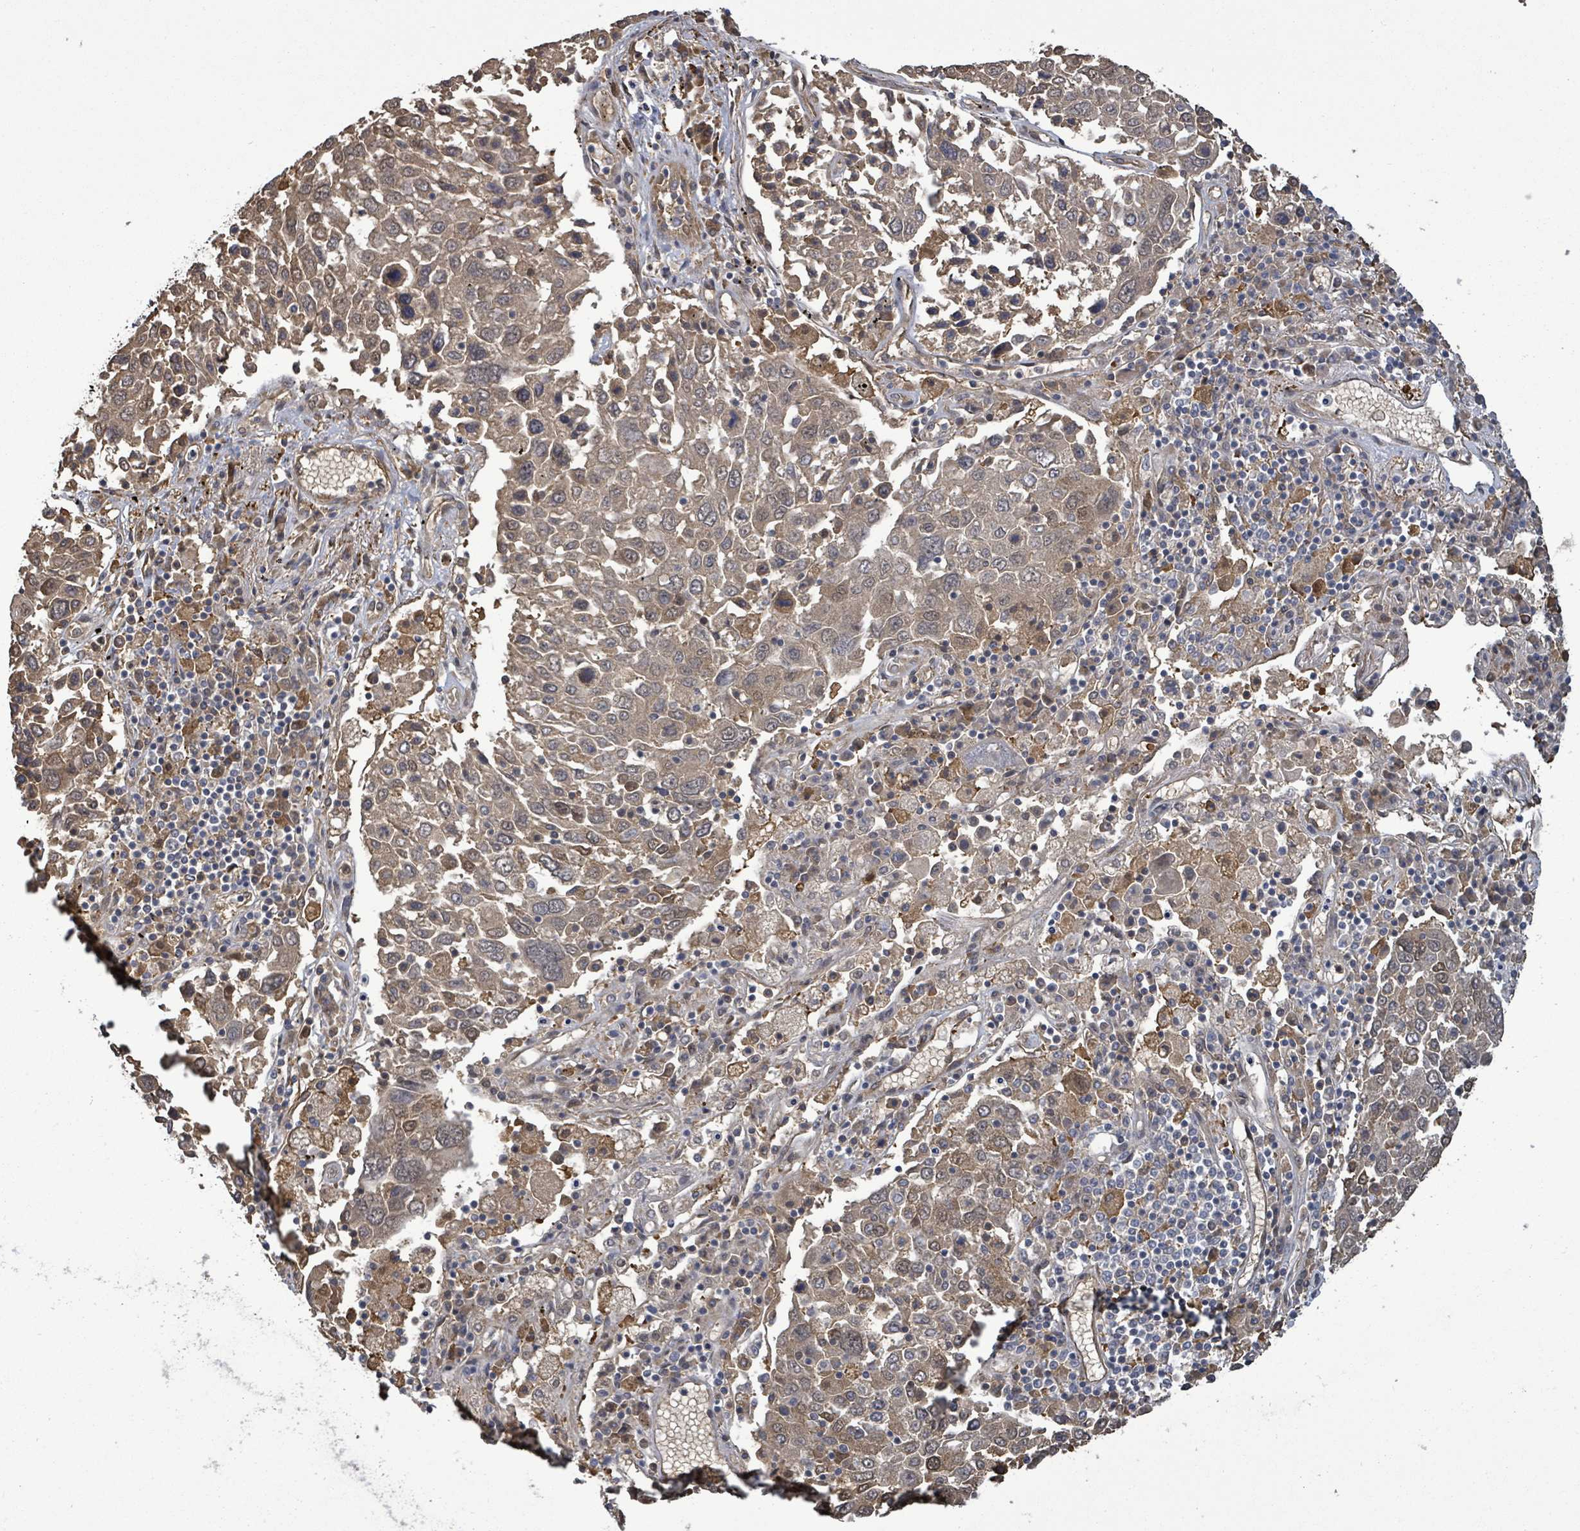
{"staining": {"intensity": "moderate", "quantity": ">75%", "location": "cytoplasmic/membranous,nuclear"}, "tissue": "lung cancer", "cell_type": "Tumor cells", "image_type": "cancer", "snomed": [{"axis": "morphology", "description": "Squamous cell carcinoma, NOS"}, {"axis": "topography", "description": "Lung"}], "caption": "Lung cancer stained with a protein marker reveals moderate staining in tumor cells.", "gene": "MAP3K6", "patient": {"sex": "male", "age": 65}}